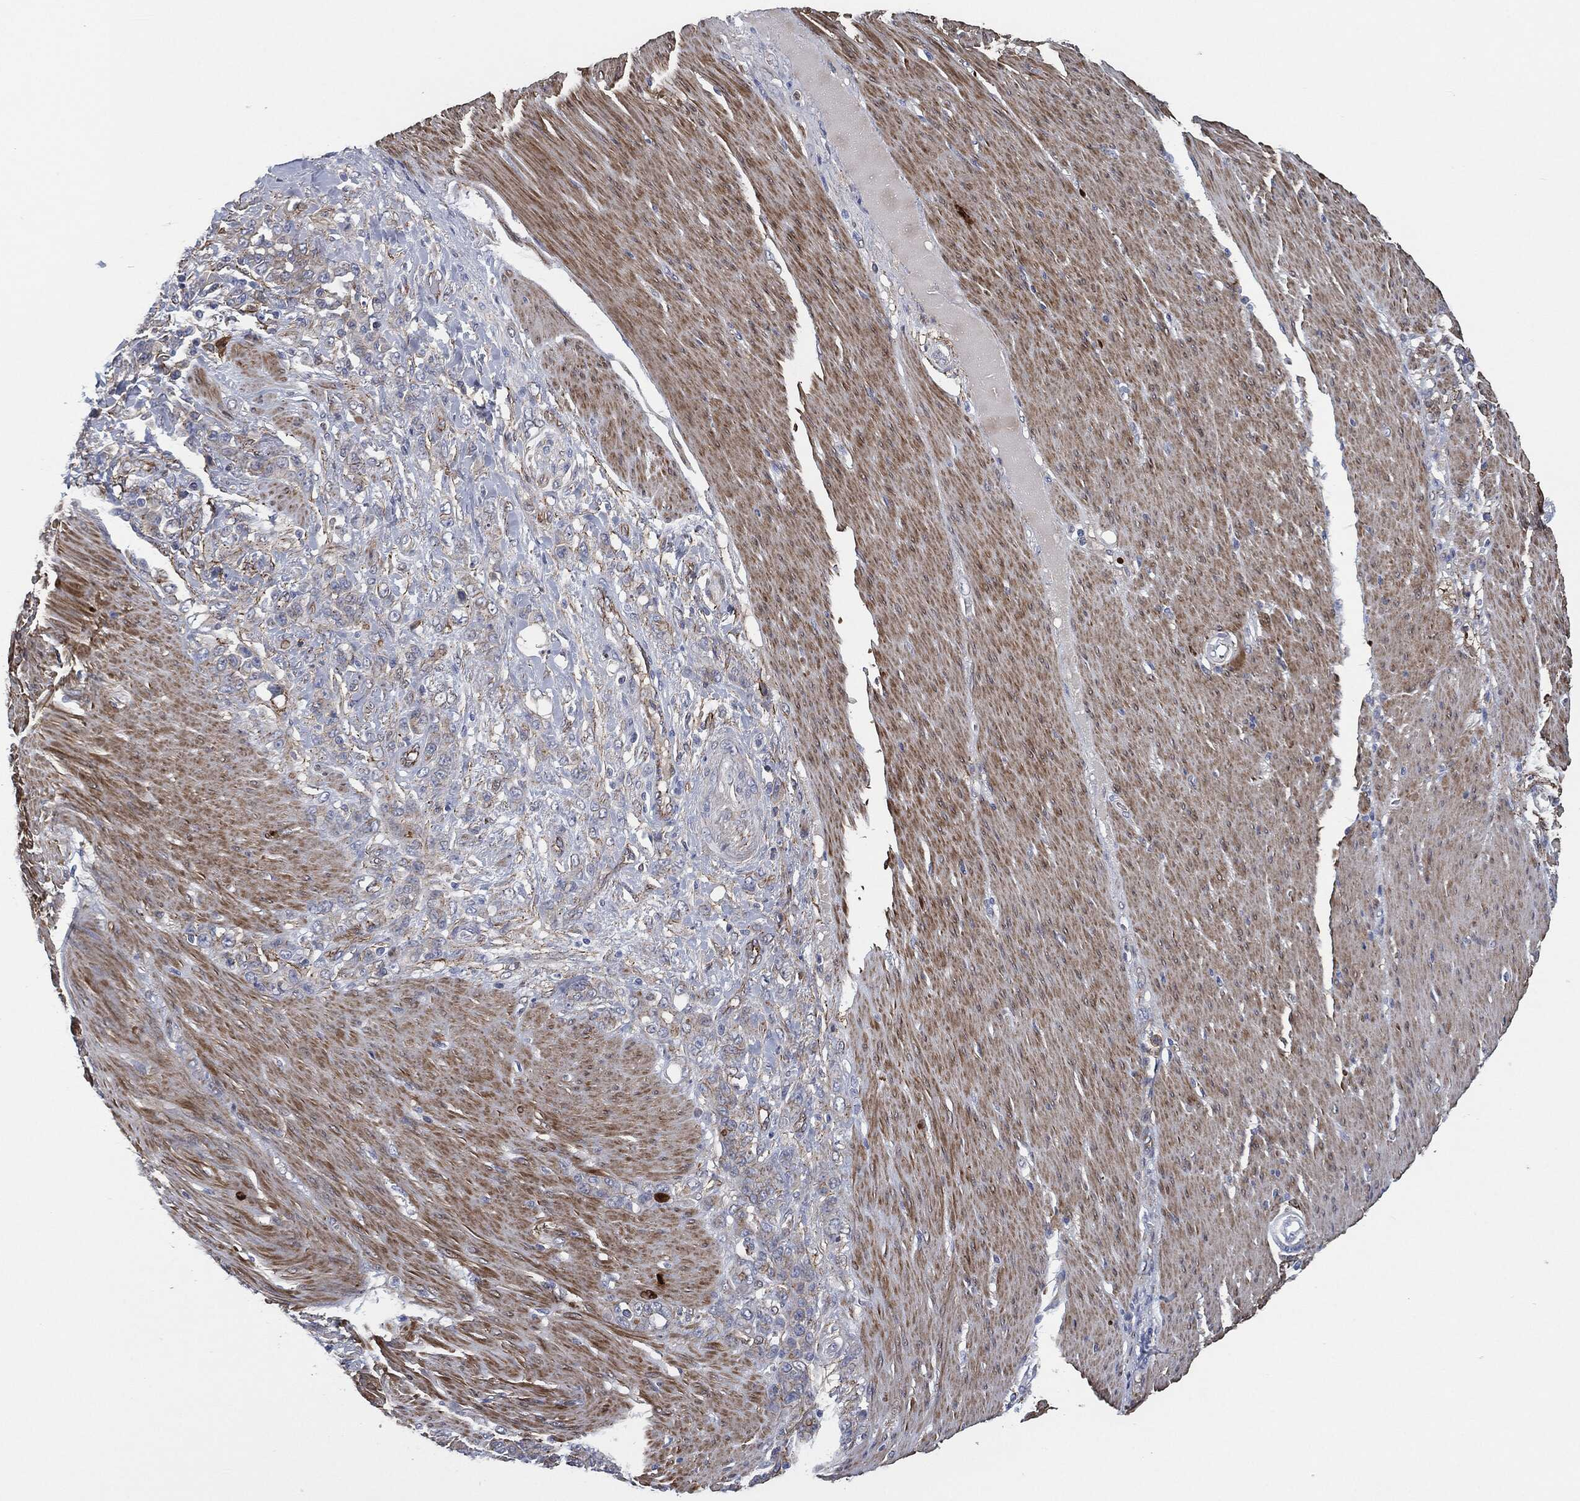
{"staining": {"intensity": "negative", "quantity": "none", "location": "none"}, "tissue": "stomach cancer", "cell_type": "Tumor cells", "image_type": "cancer", "snomed": [{"axis": "morphology", "description": "Normal tissue, NOS"}, {"axis": "morphology", "description": "Adenocarcinoma, NOS"}, {"axis": "topography", "description": "Stomach"}], "caption": "Tumor cells show no significant protein positivity in stomach cancer.", "gene": "SVIL", "patient": {"sex": "female", "age": 79}}